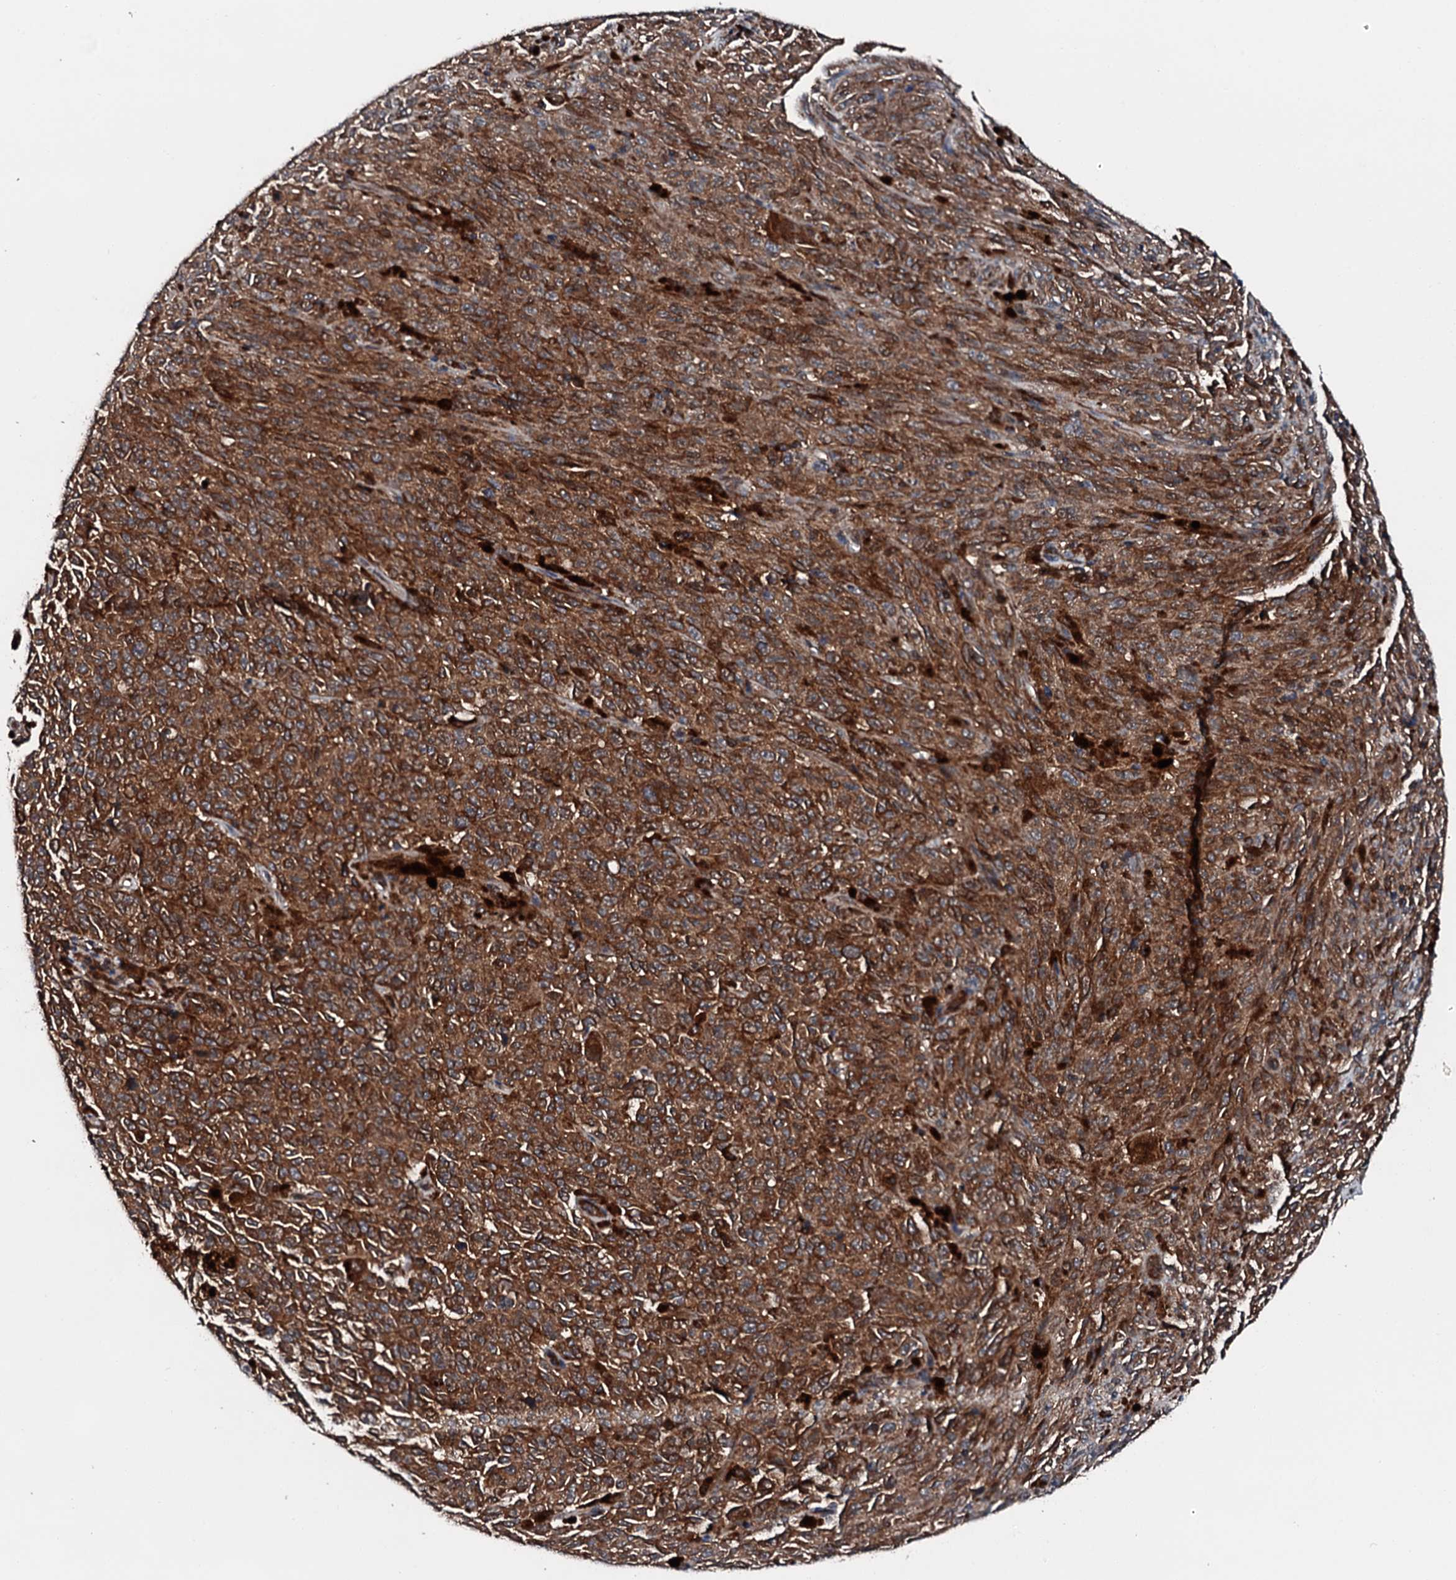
{"staining": {"intensity": "moderate", "quantity": ">75%", "location": "cytoplasmic/membranous"}, "tissue": "melanoma", "cell_type": "Tumor cells", "image_type": "cancer", "snomed": [{"axis": "morphology", "description": "Malignant melanoma, NOS"}, {"axis": "topography", "description": "Skin"}], "caption": "IHC image of human melanoma stained for a protein (brown), which shows medium levels of moderate cytoplasmic/membranous expression in about >75% of tumor cells.", "gene": "FGD4", "patient": {"sex": "female", "age": 82}}